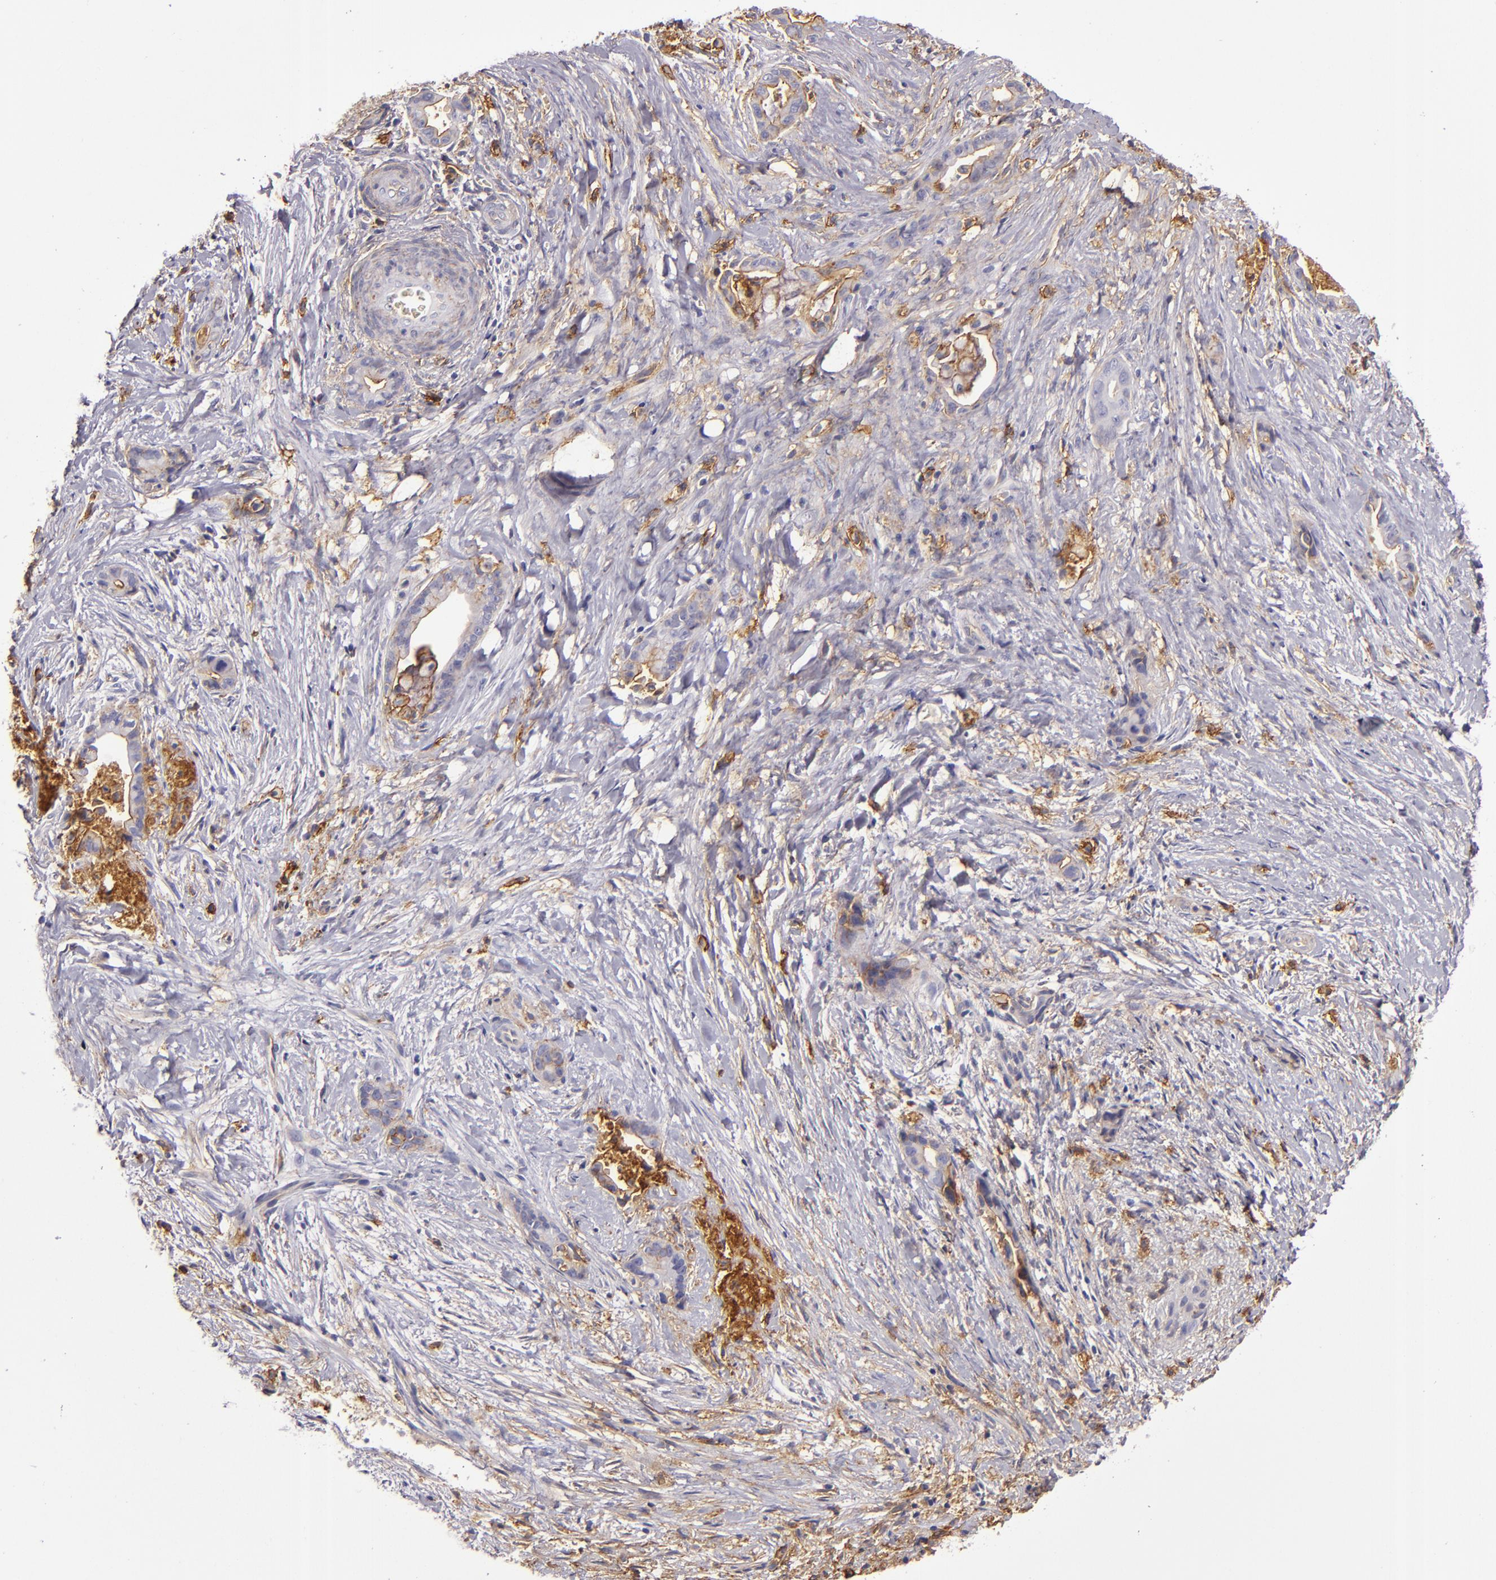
{"staining": {"intensity": "moderate", "quantity": ">75%", "location": "cytoplasmic/membranous"}, "tissue": "liver cancer", "cell_type": "Tumor cells", "image_type": "cancer", "snomed": [{"axis": "morphology", "description": "Cholangiocarcinoma"}, {"axis": "topography", "description": "Liver"}], "caption": "Immunohistochemistry micrograph of neoplastic tissue: human liver cancer stained using immunohistochemistry (IHC) reveals medium levels of moderate protein expression localized specifically in the cytoplasmic/membranous of tumor cells, appearing as a cytoplasmic/membranous brown color.", "gene": "CD9", "patient": {"sex": "female", "age": 55}}